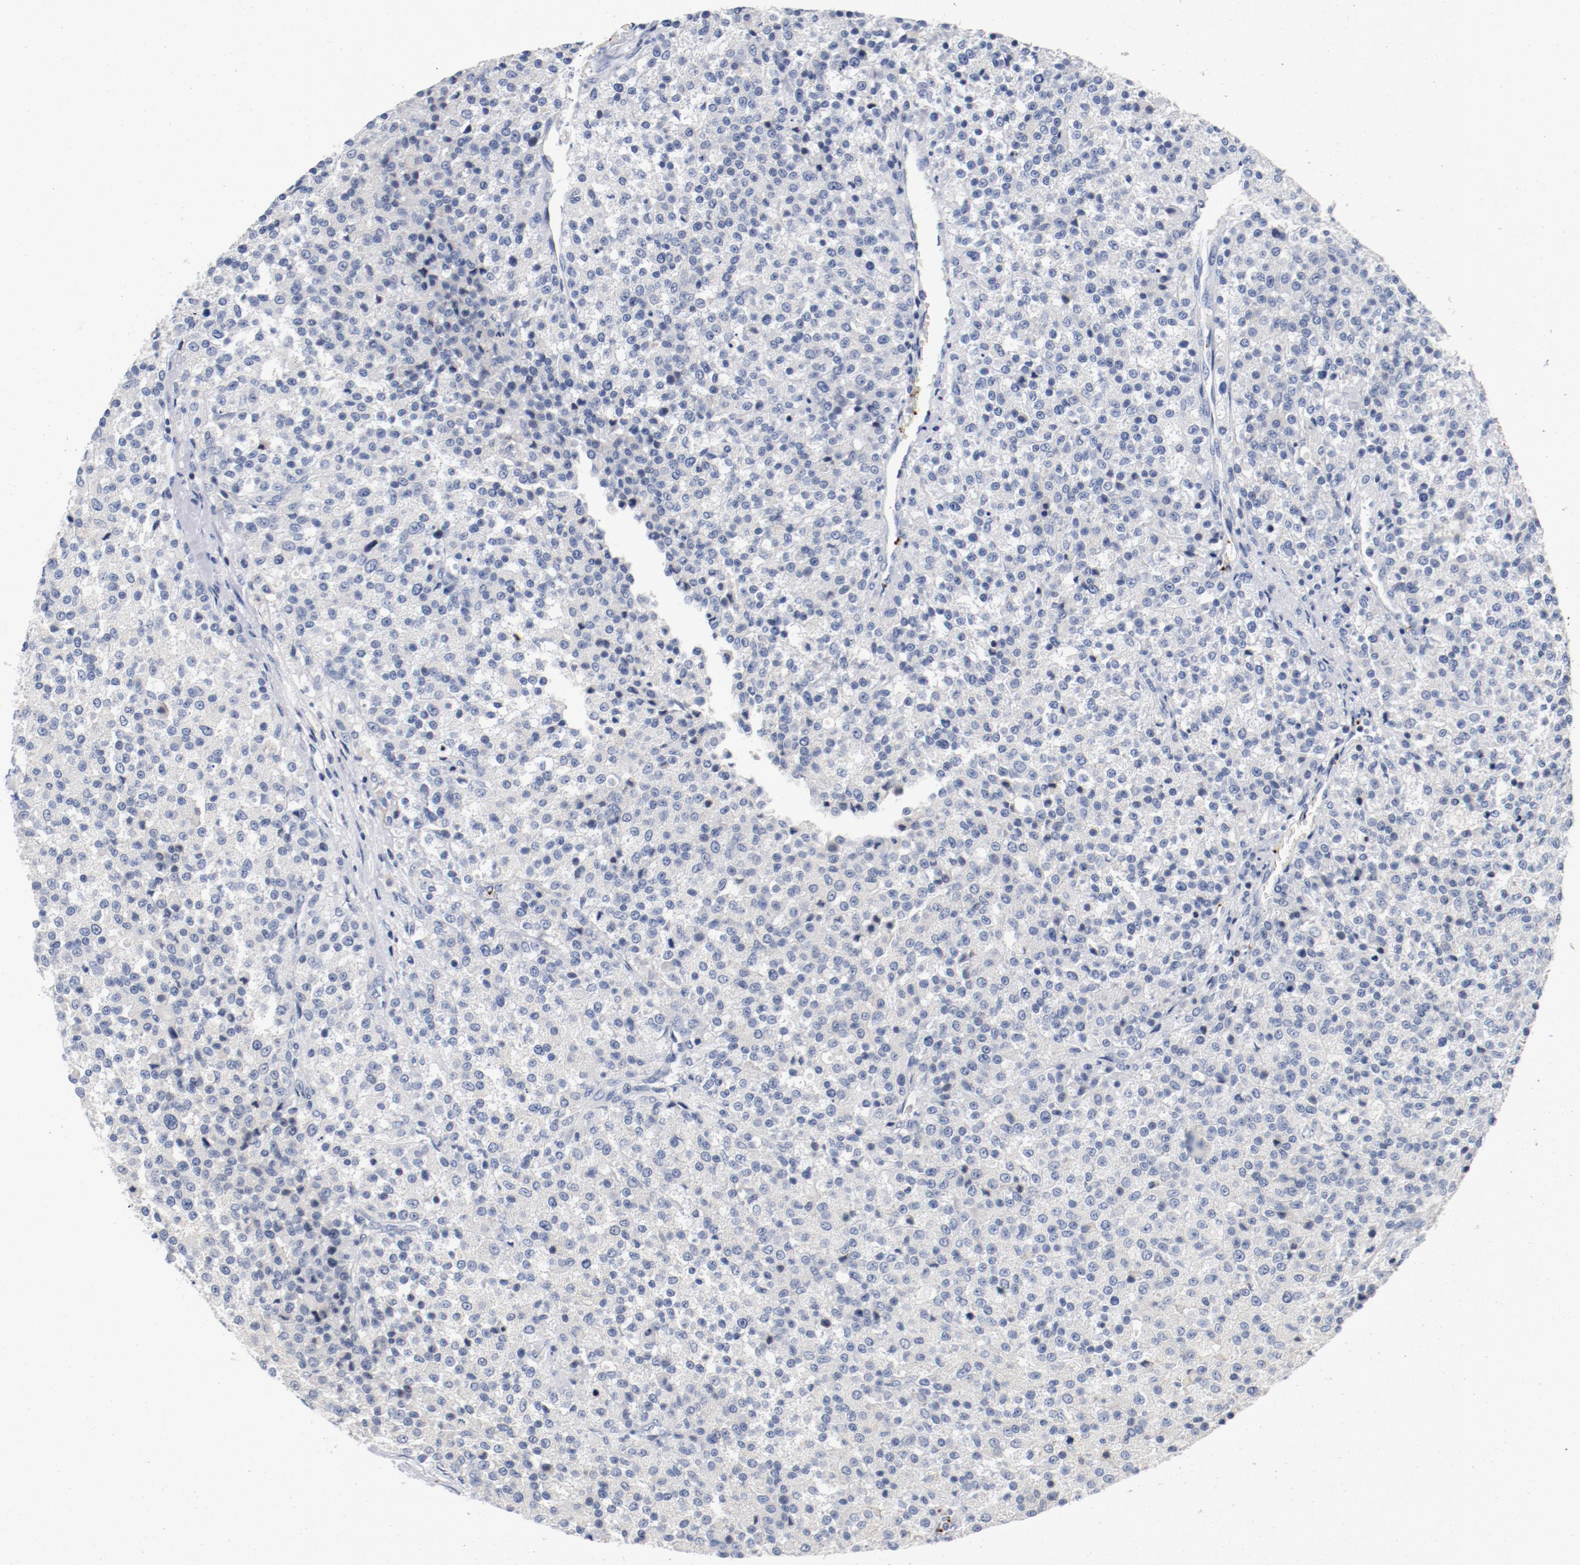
{"staining": {"intensity": "negative", "quantity": "none", "location": "none"}, "tissue": "testis cancer", "cell_type": "Tumor cells", "image_type": "cancer", "snomed": [{"axis": "morphology", "description": "Seminoma, NOS"}, {"axis": "topography", "description": "Testis"}], "caption": "Testis cancer was stained to show a protein in brown. There is no significant positivity in tumor cells.", "gene": "PIM1", "patient": {"sex": "male", "age": 59}}